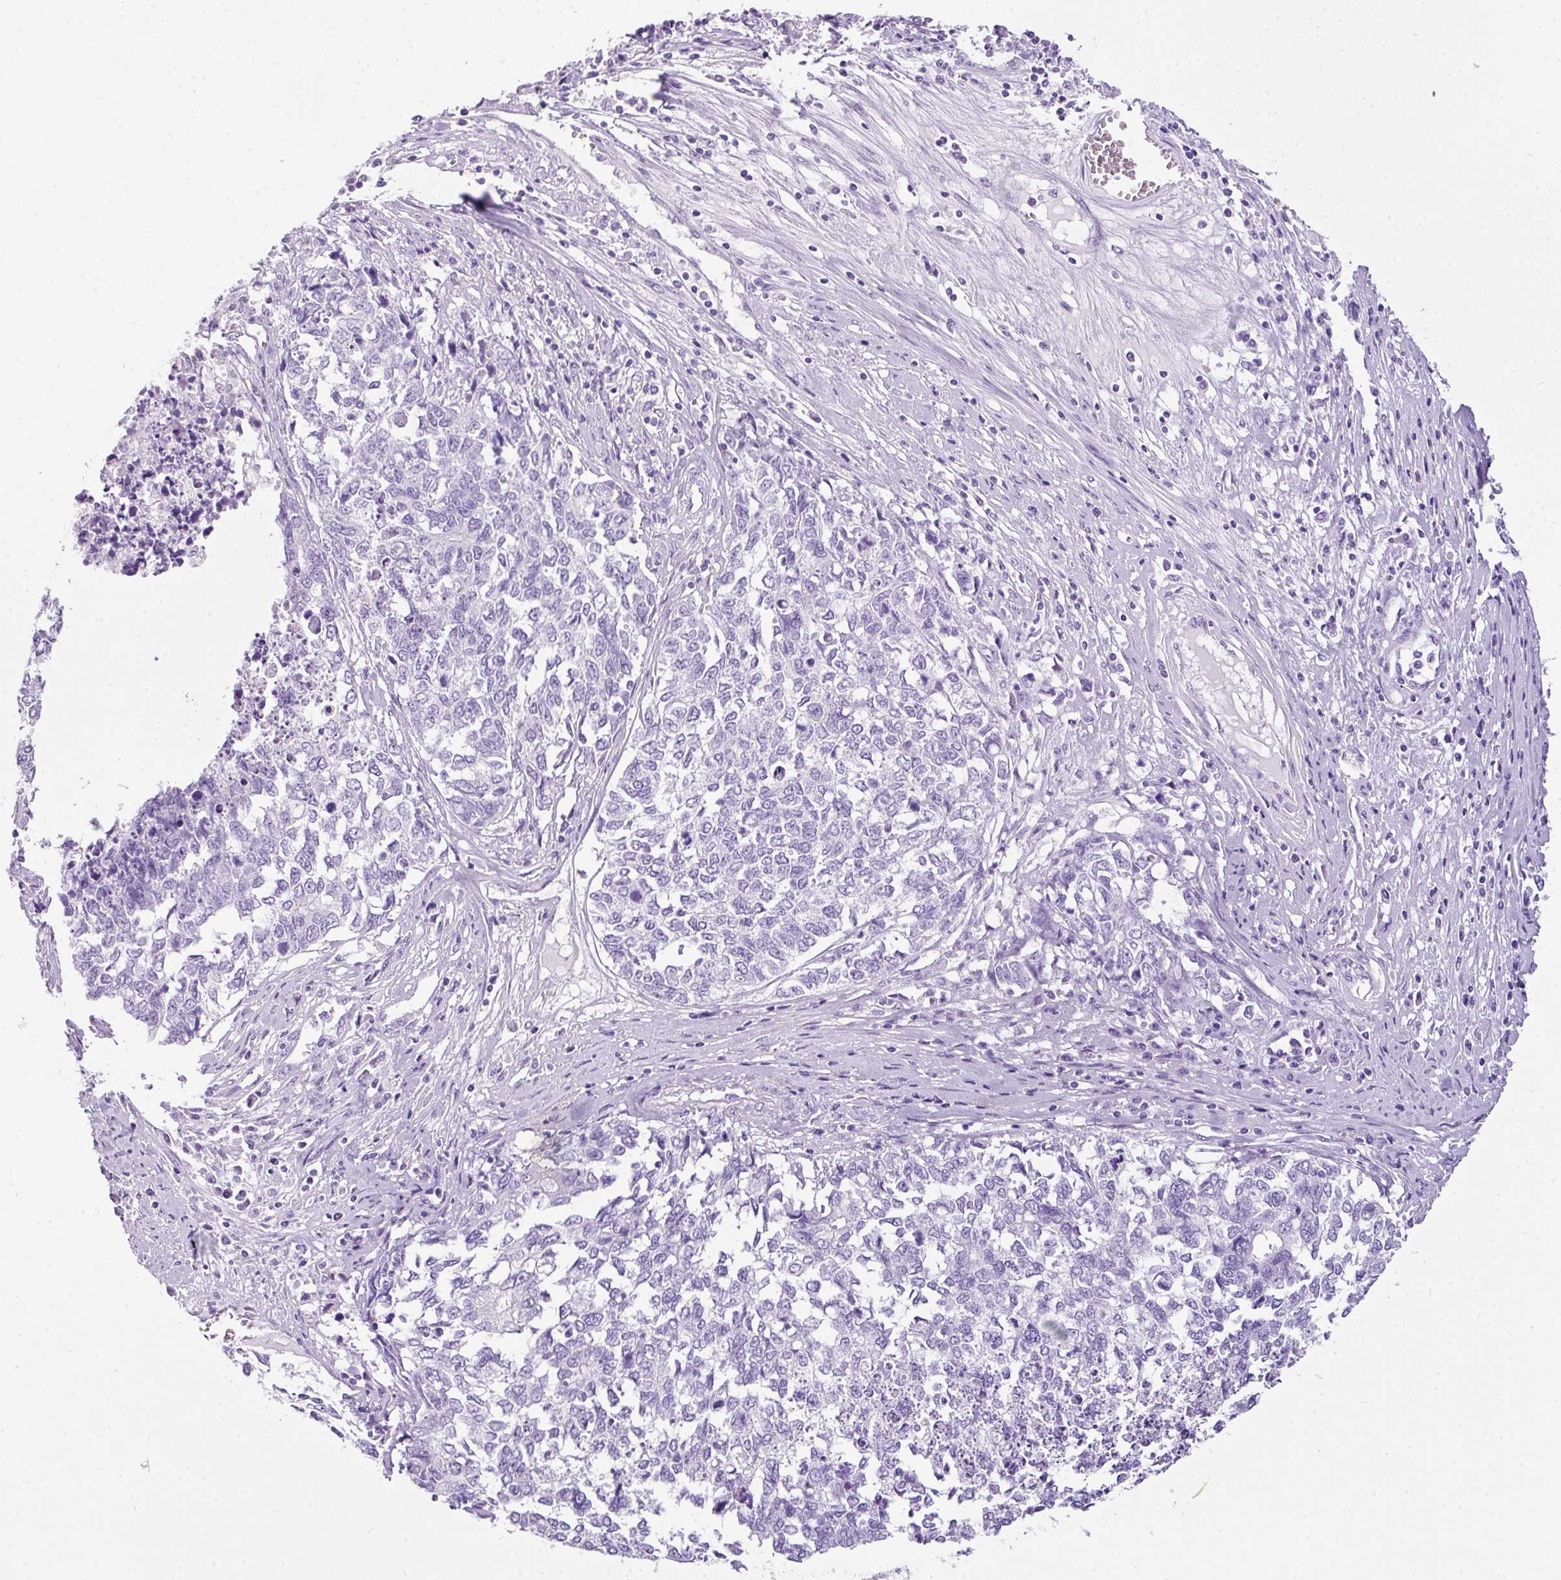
{"staining": {"intensity": "negative", "quantity": "none", "location": "none"}, "tissue": "cervical cancer", "cell_type": "Tumor cells", "image_type": "cancer", "snomed": [{"axis": "morphology", "description": "Squamous cell carcinoma, NOS"}, {"axis": "topography", "description": "Cervix"}], "caption": "Immunohistochemical staining of cervical squamous cell carcinoma reveals no significant positivity in tumor cells. (Brightfield microscopy of DAB immunohistochemistry (IHC) at high magnification).", "gene": "TNP1", "patient": {"sex": "female", "age": 63}}